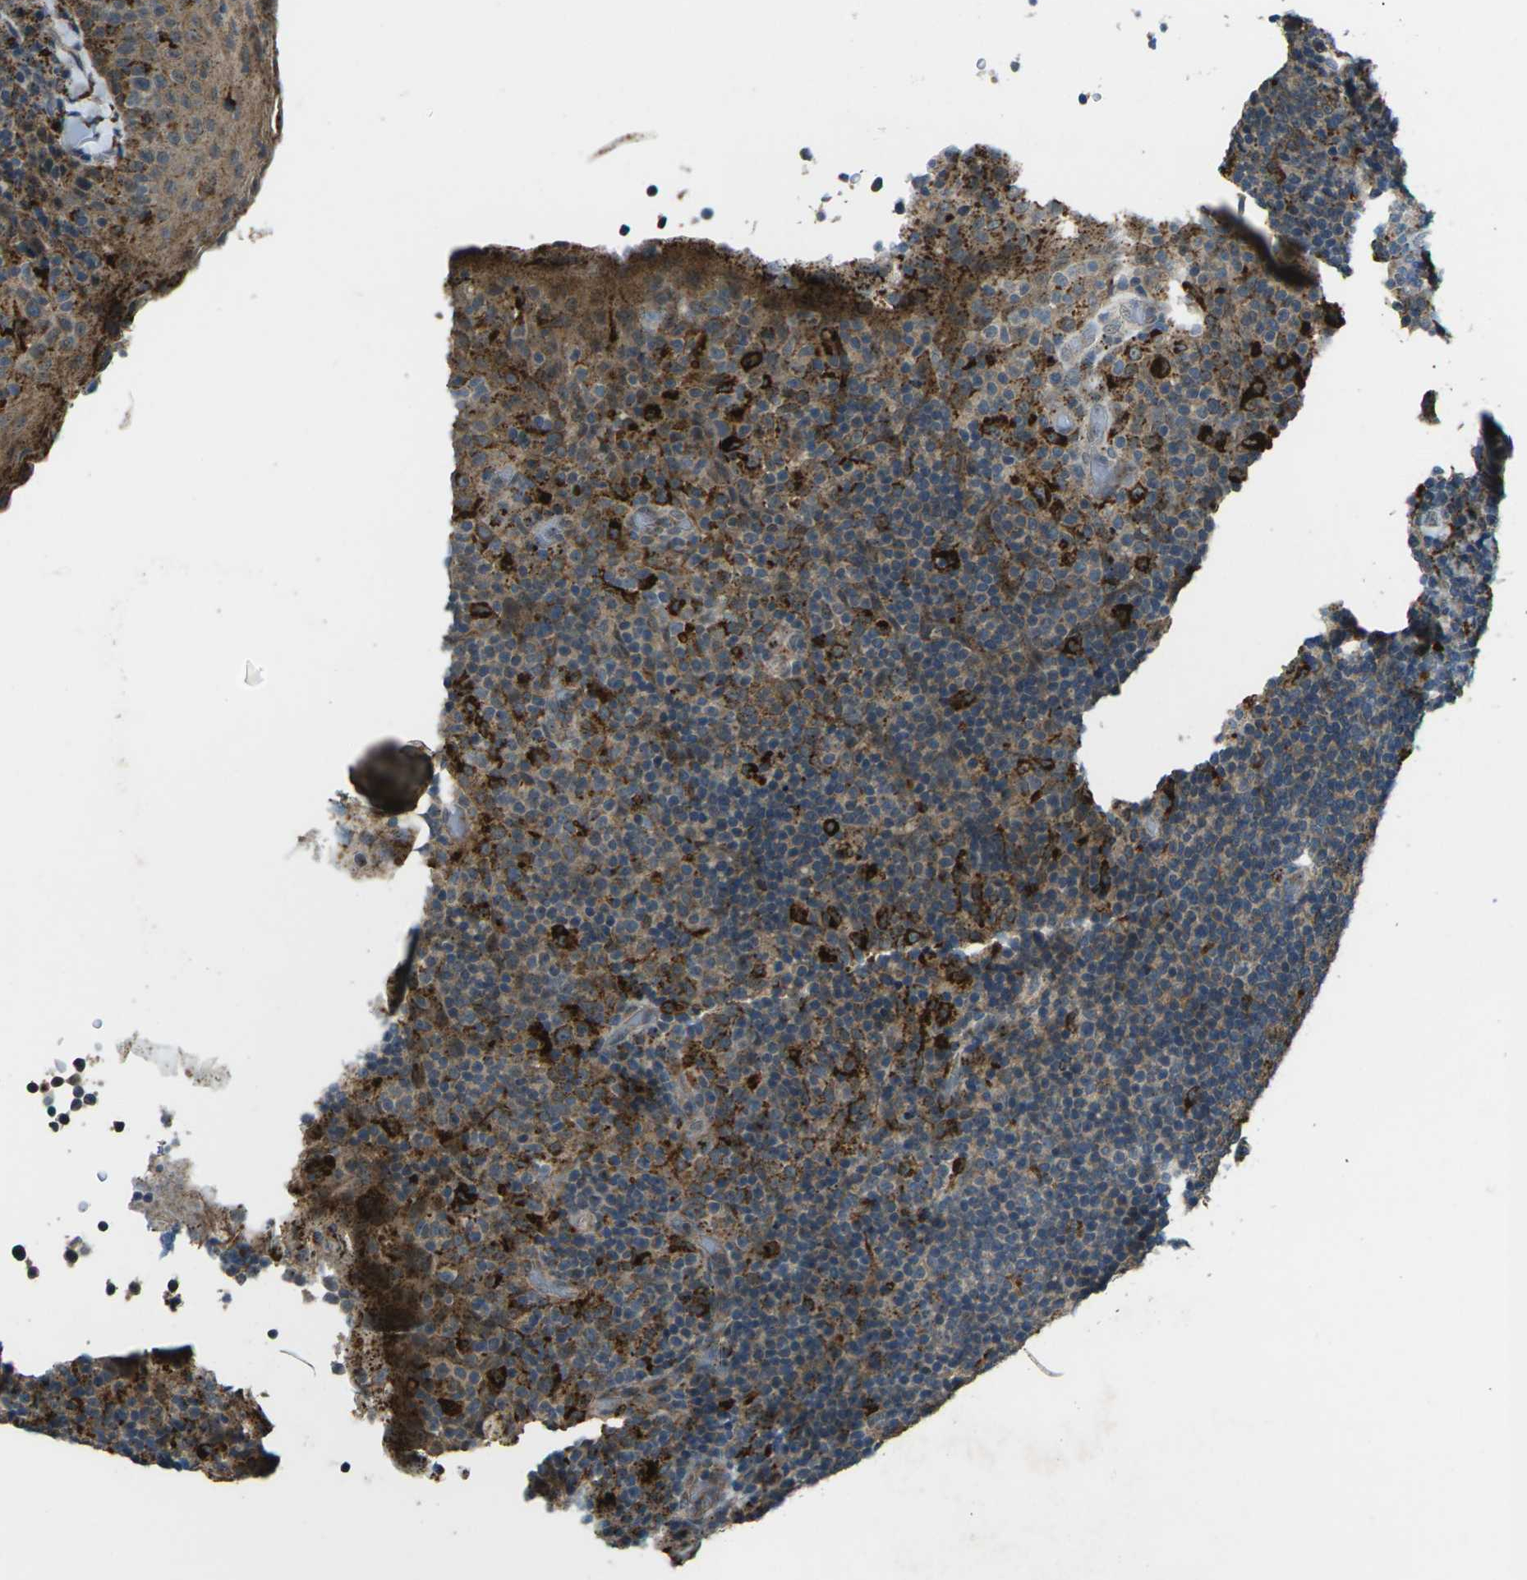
{"staining": {"intensity": "strong", "quantity": "<25%", "location": "cytoplasmic/membranous"}, "tissue": "tonsil", "cell_type": "Germinal center cells", "image_type": "normal", "snomed": [{"axis": "morphology", "description": "Normal tissue, NOS"}, {"axis": "topography", "description": "Tonsil"}], "caption": "Normal tonsil was stained to show a protein in brown. There is medium levels of strong cytoplasmic/membranous staining in about <25% of germinal center cells. (DAB (3,3'-diaminobenzidine) = brown stain, brightfield microscopy at high magnification).", "gene": "SLC31A2", "patient": {"sex": "male", "age": 17}}